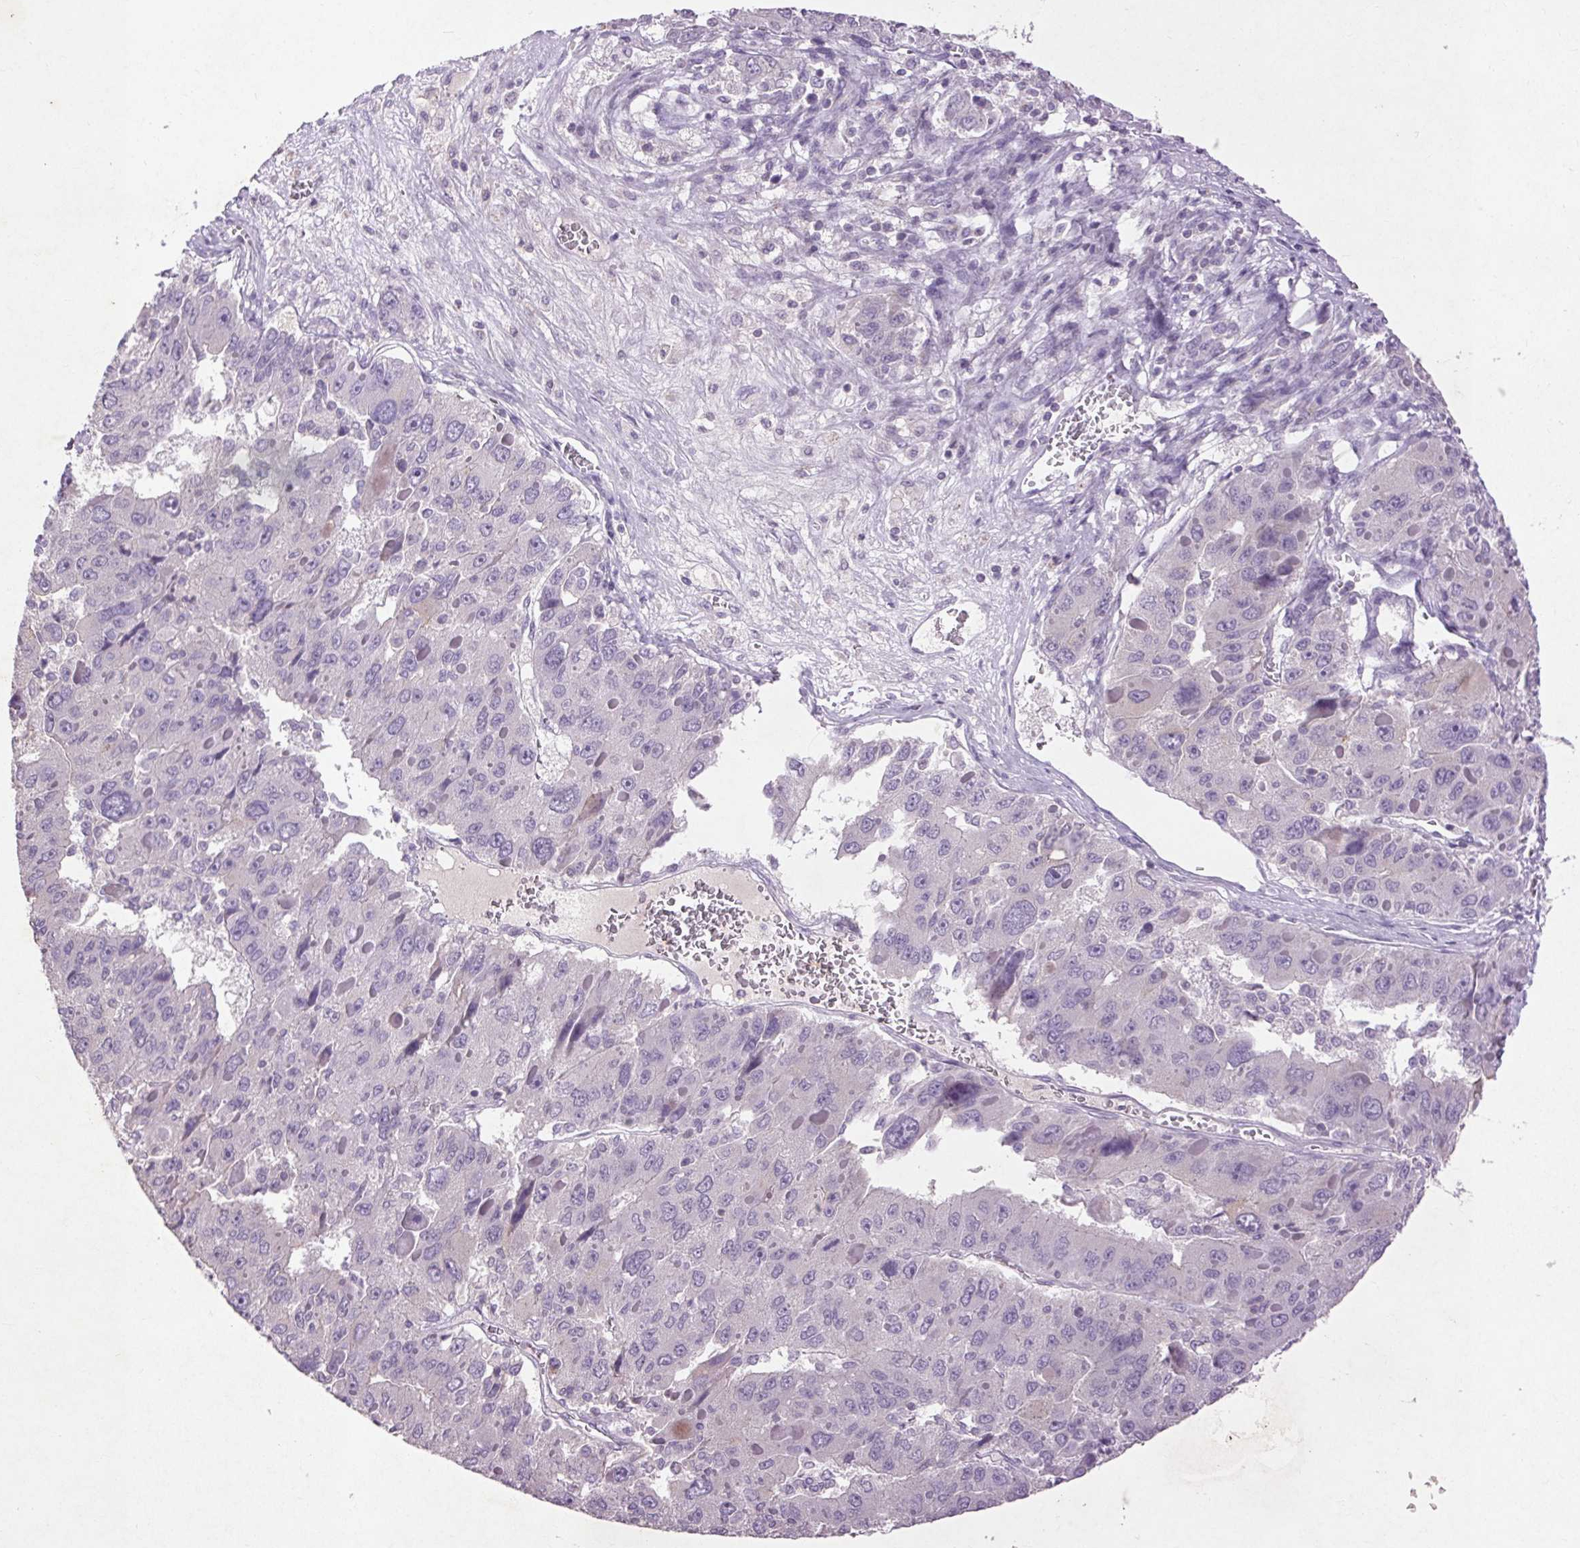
{"staining": {"intensity": "negative", "quantity": "none", "location": "none"}, "tissue": "liver cancer", "cell_type": "Tumor cells", "image_type": "cancer", "snomed": [{"axis": "morphology", "description": "Carcinoma, Hepatocellular, NOS"}, {"axis": "topography", "description": "Liver"}], "caption": "Tumor cells are negative for brown protein staining in liver cancer (hepatocellular carcinoma).", "gene": "FNDC7", "patient": {"sex": "female", "age": 41}}